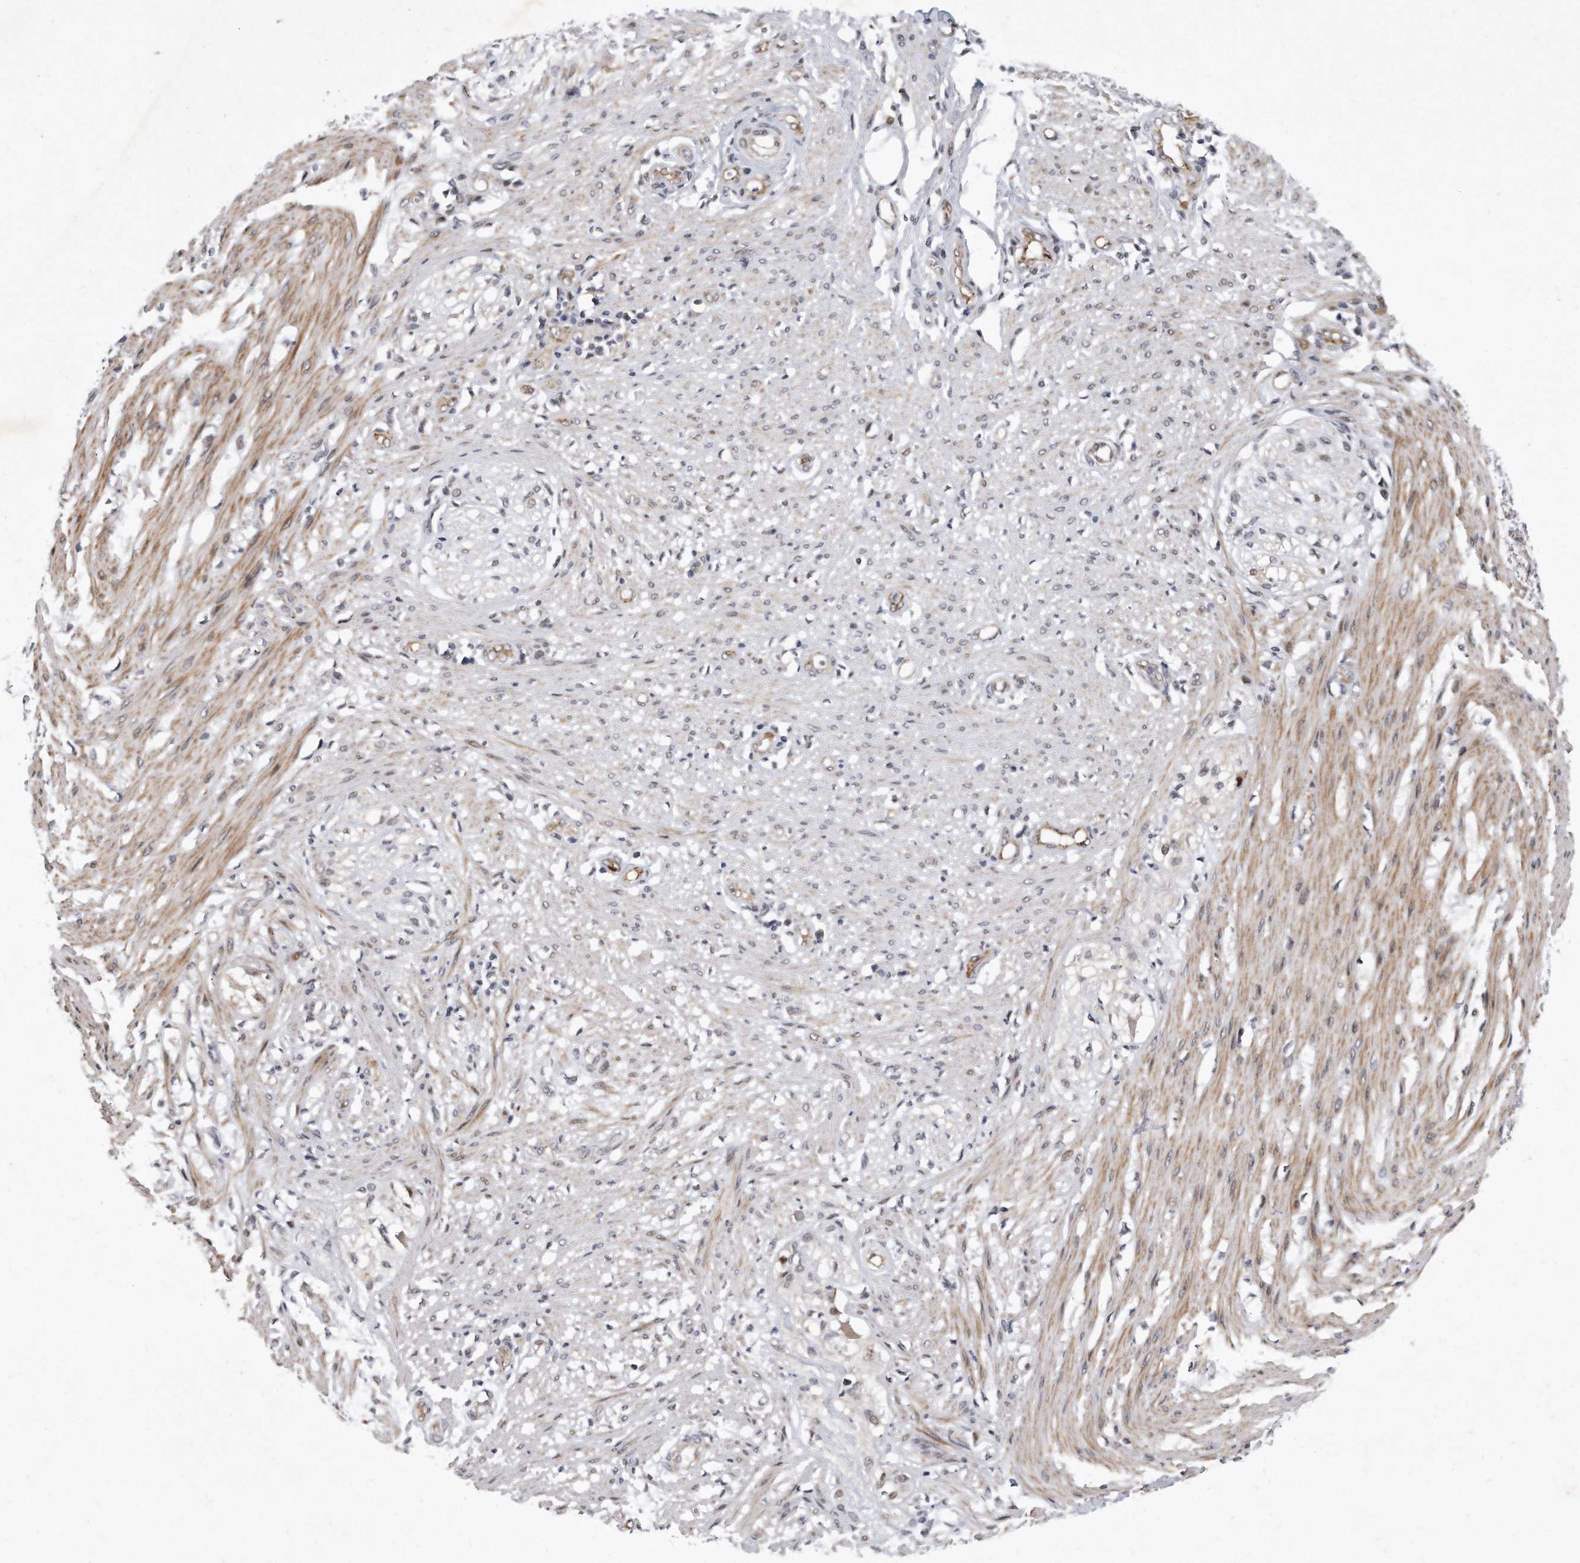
{"staining": {"intensity": "moderate", "quantity": "25%-75%", "location": "cytoplasmic/membranous"}, "tissue": "smooth muscle", "cell_type": "Smooth muscle cells", "image_type": "normal", "snomed": [{"axis": "morphology", "description": "Normal tissue, NOS"}, {"axis": "morphology", "description": "Adenocarcinoma, NOS"}, {"axis": "topography", "description": "Colon"}, {"axis": "topography", "description": "Peripheral nerve tissue"}], "caption": "A brown stain labels moderate cytoplasmic/membranous expression of a protein in smooth muscle cells of unremarkable smooth muscle.", "gene": "PGBD2", "patient": {"sex": "male", "age": 14}}